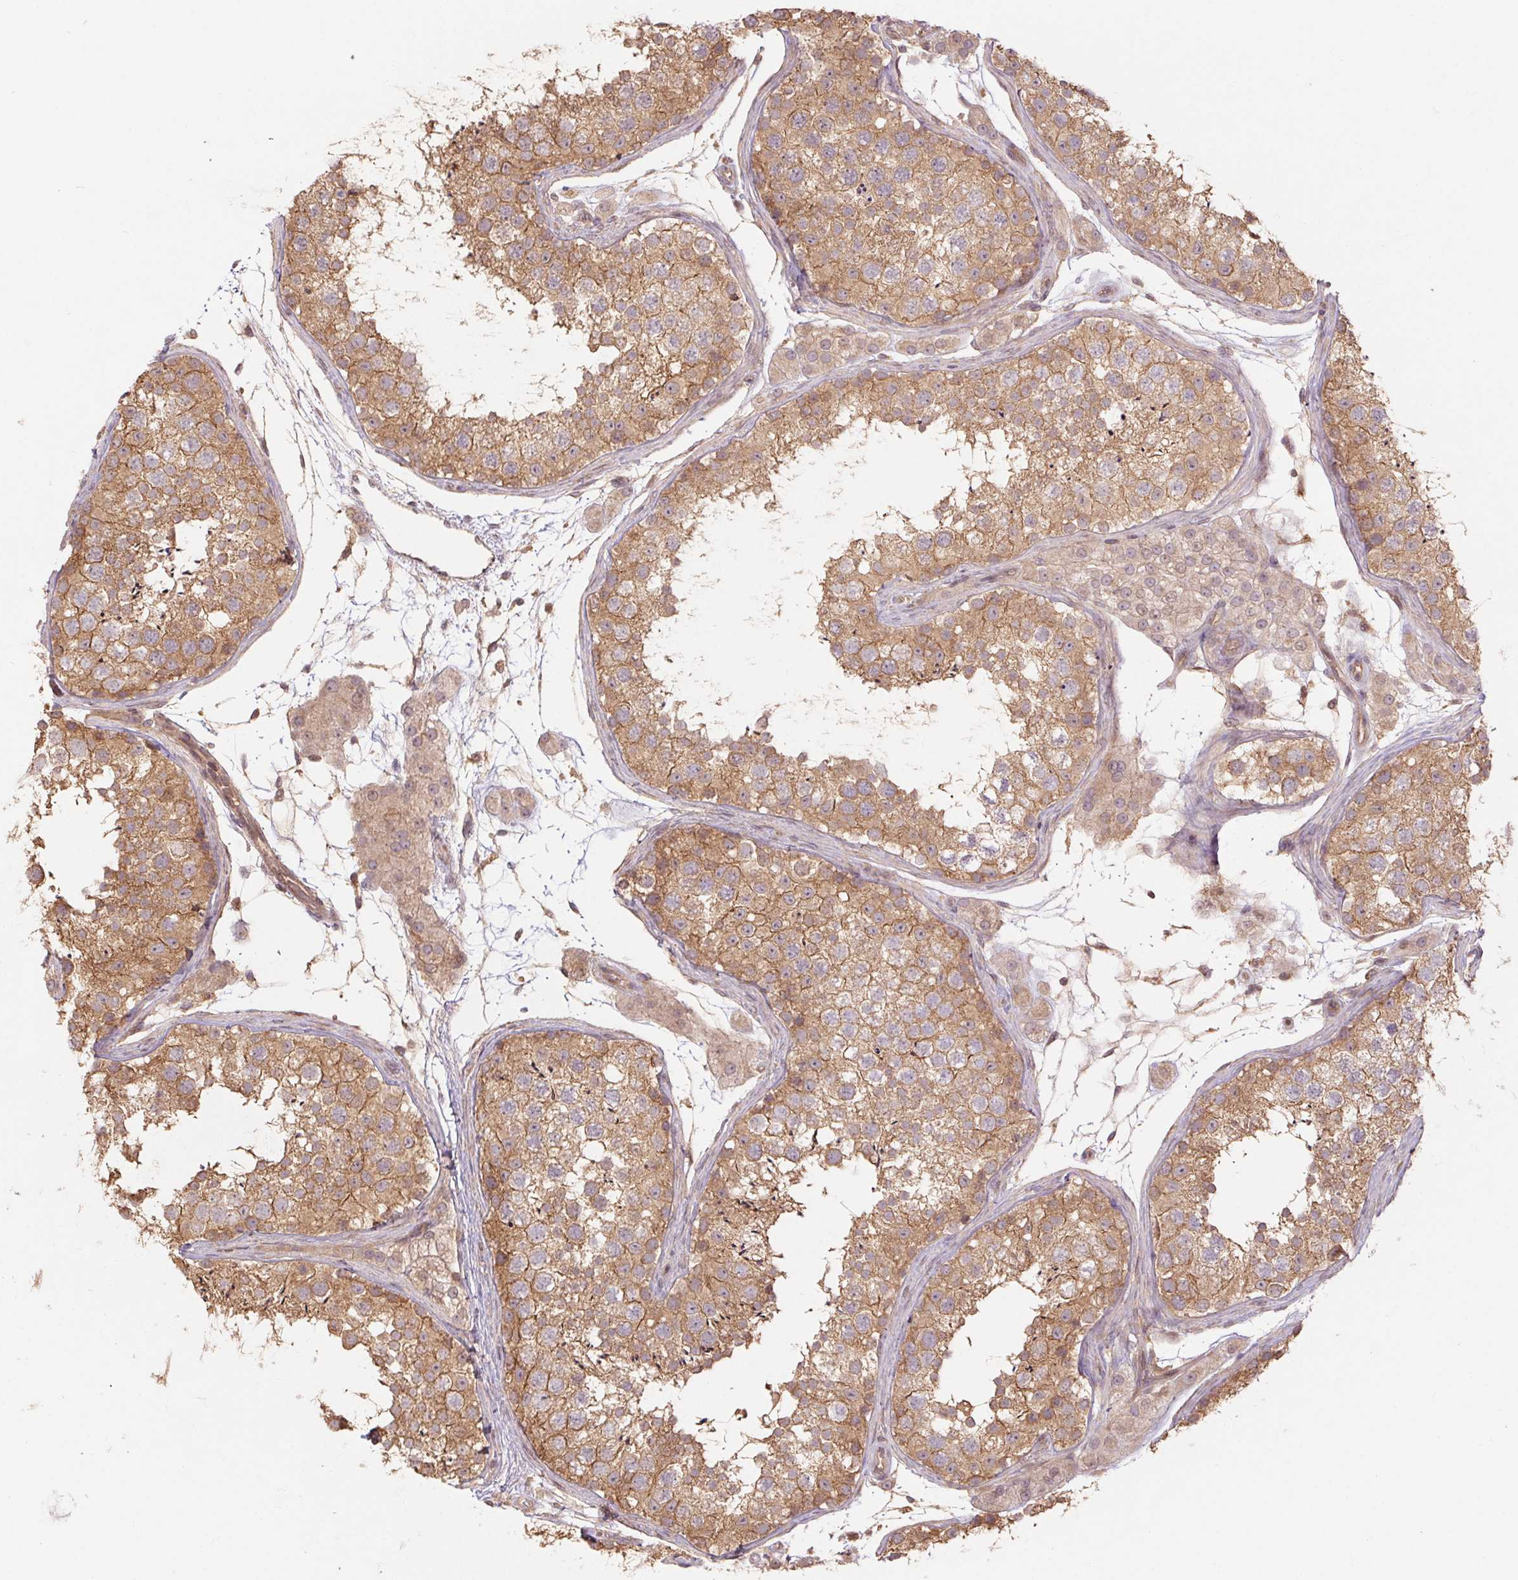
{"staining": {"intensity": "moderate", "quantity": ">75%", "location": "cytoplasmic/membranous"}, "tissue": "testis", "cell_type": "Cells in seminiferous ducts", "image_type": "normal", "snomed": [{"axis": "morphology", "description": "Normal tissue, NOS"}, {"axis": "topography", "description": "Testis"}], "caption": "Immunohistochemical staining of normal testis demonstrates medium levels of moderate cytoplasmic/membranous positivity in approximately >75% of cells in seminiferous ducts. (Stains: DAB (3,3'-diaminobenzidine) in brown, nuclei in blue, Microscopy: brightfield microscopy at high magnification).", "gene": "TUBA1A", "patient": {"sex": "male", "age": 41}}